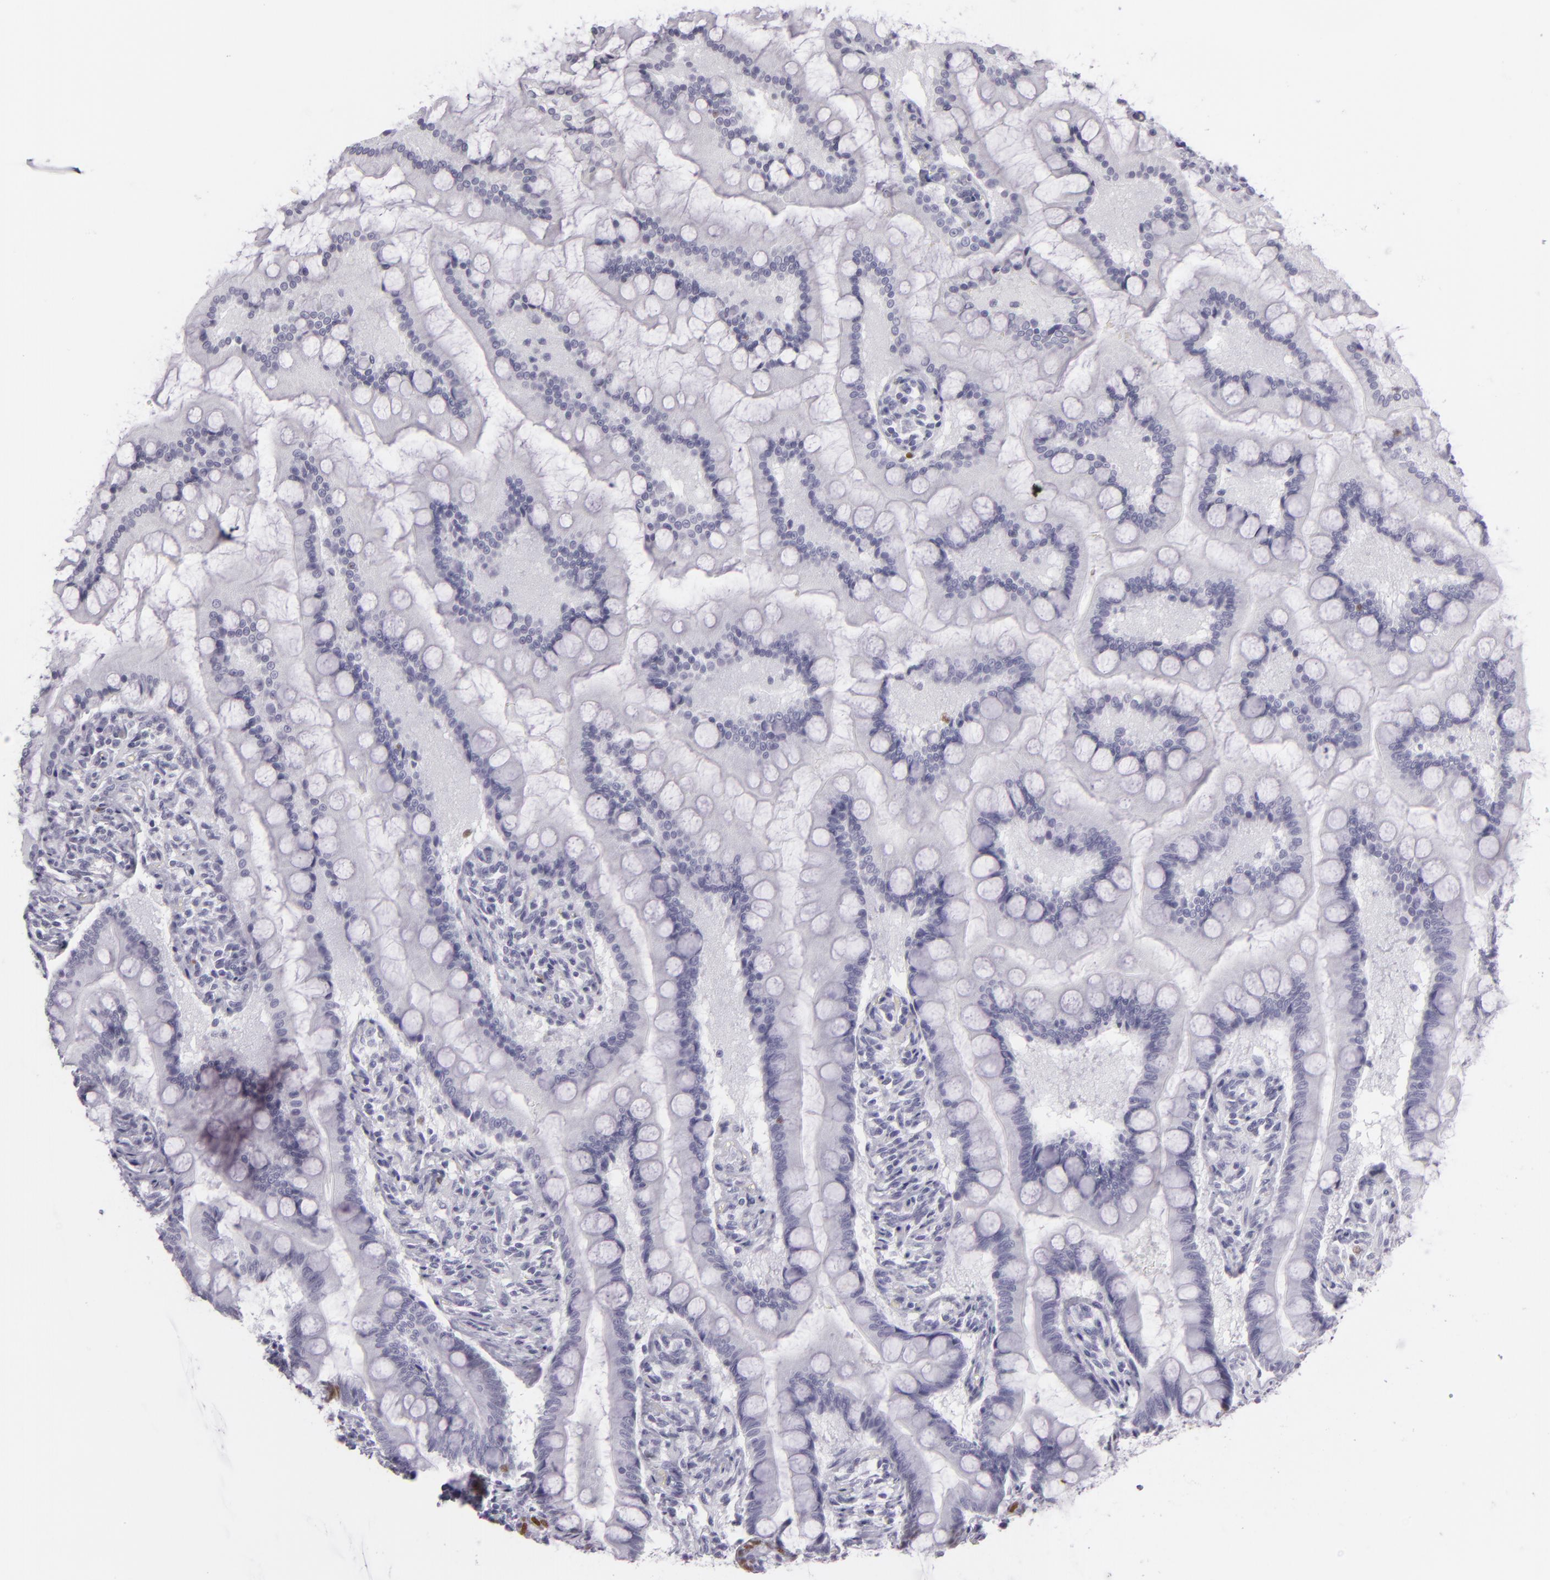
{"staining": {"intensity": "moderate", "quantity": "<25%", "location": "nuclear"}, "tissue": "small intestine", "cell_type": "Glandular cells", "image_type": "normal", "snomed": [{"axis": "morphology", "description": "Normal tissue, NOS"}, {"axis": "topography", "description": "Small intestine"}], "caption": "A brown stain highlights moderate nuclear positivity of a protein in glandular cells of normal human small intestine.", "gene": "MCM3", "patient": {"sex": "male", "age": 41}}